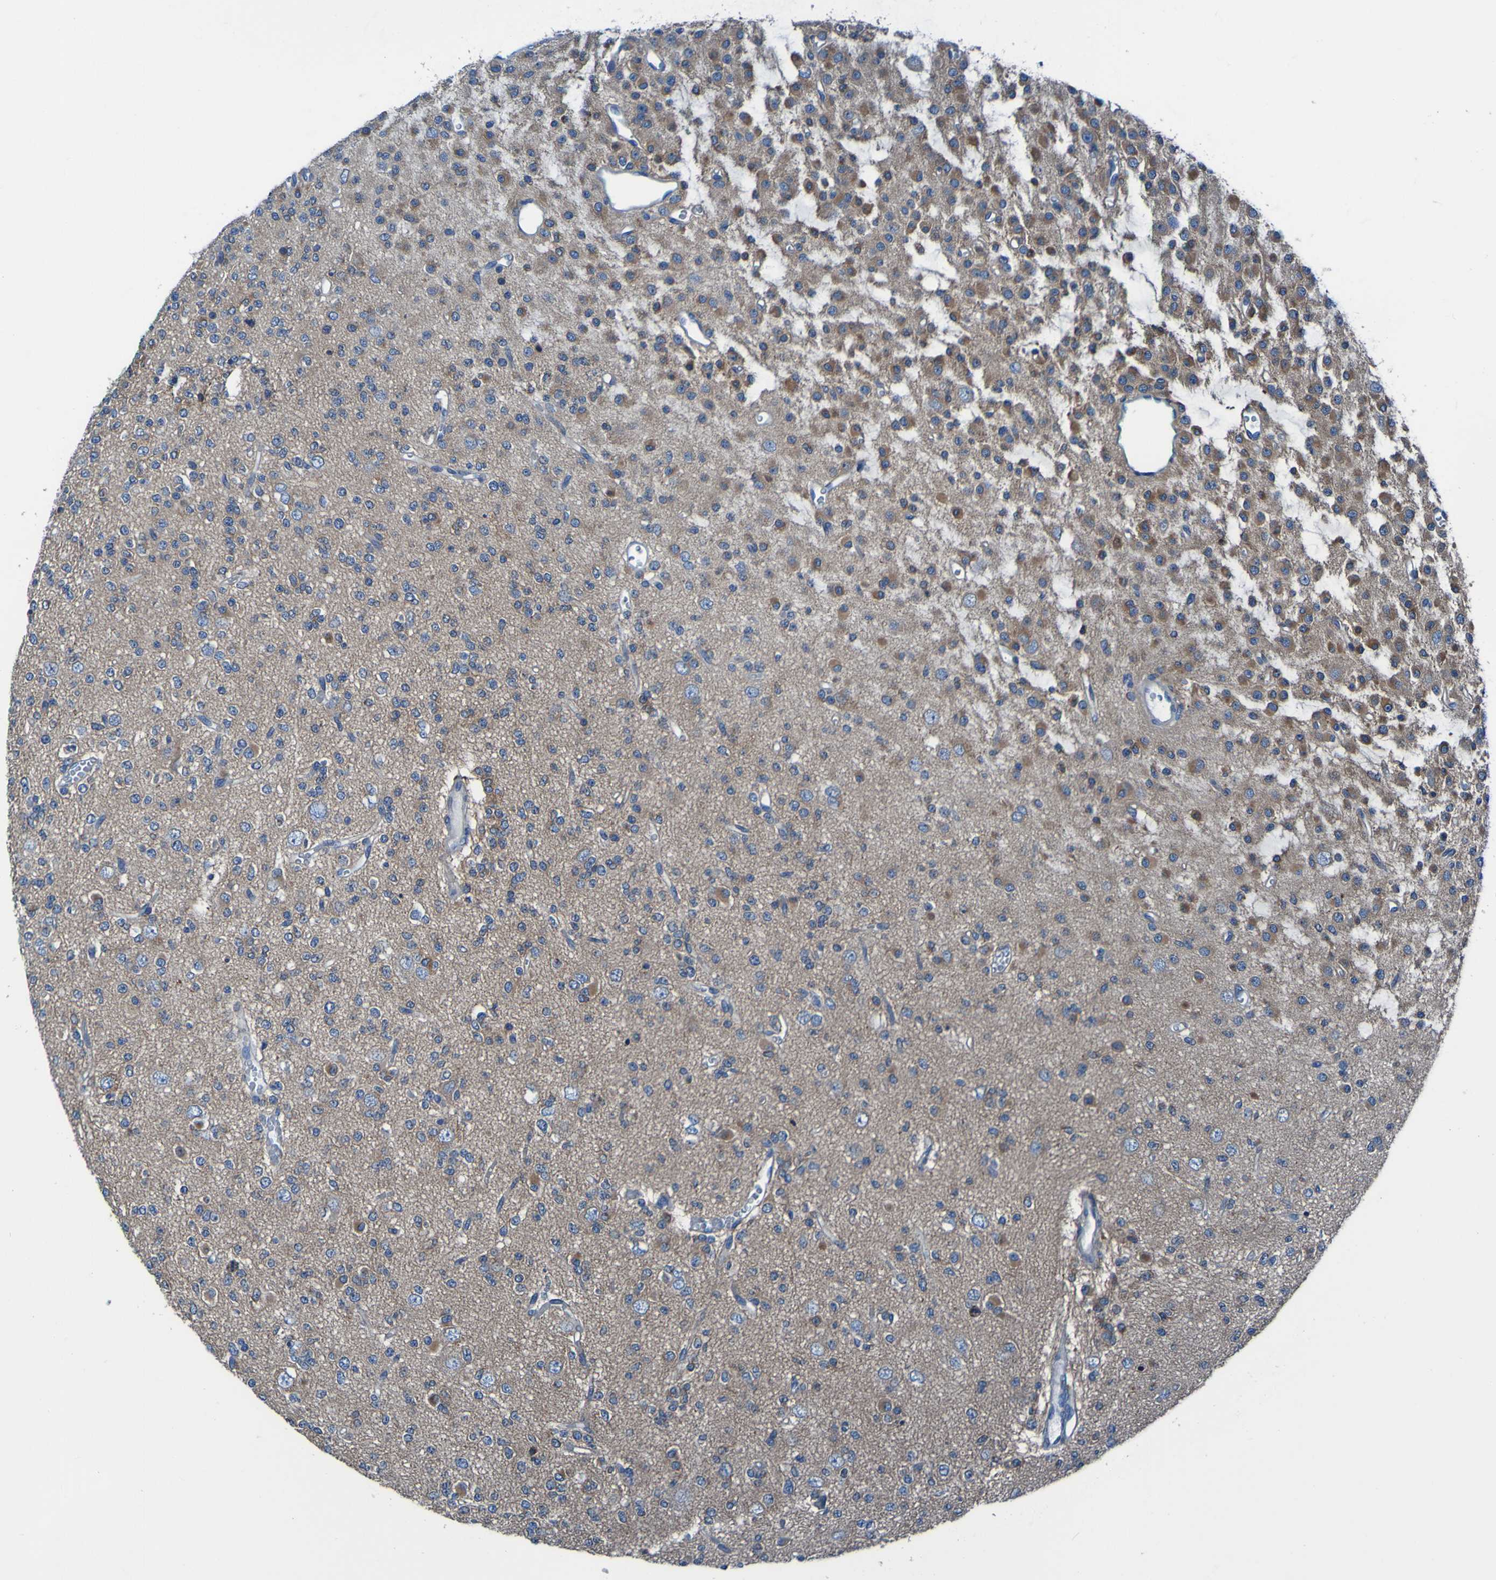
{"staining": {"intensity": "moderate", "quantity": "25%-75%", "location": "cytoplasmic/membranous"}, "tissue": "glioma", "cell_type": "Tumor cells", "image_type": "cancer", "snomed": [{"axis": "morphology", "description": "Glioma, malignant, Low grade"}, {"axis": "topography", "description": "Brain"}], "caption": "DAB immunohistochemical staining of malignant glioma (low-grade) exhibits moderate cytoplasmic/membranous protein expression in about 25%-75% of tumor cells. The protein is stained brown, and the nuclei are stained in blue (DAB IHC with brightfield microscopy, high magnification).", "gene": "RAB5B", "patient": {"sex": "male", "age": 38}}